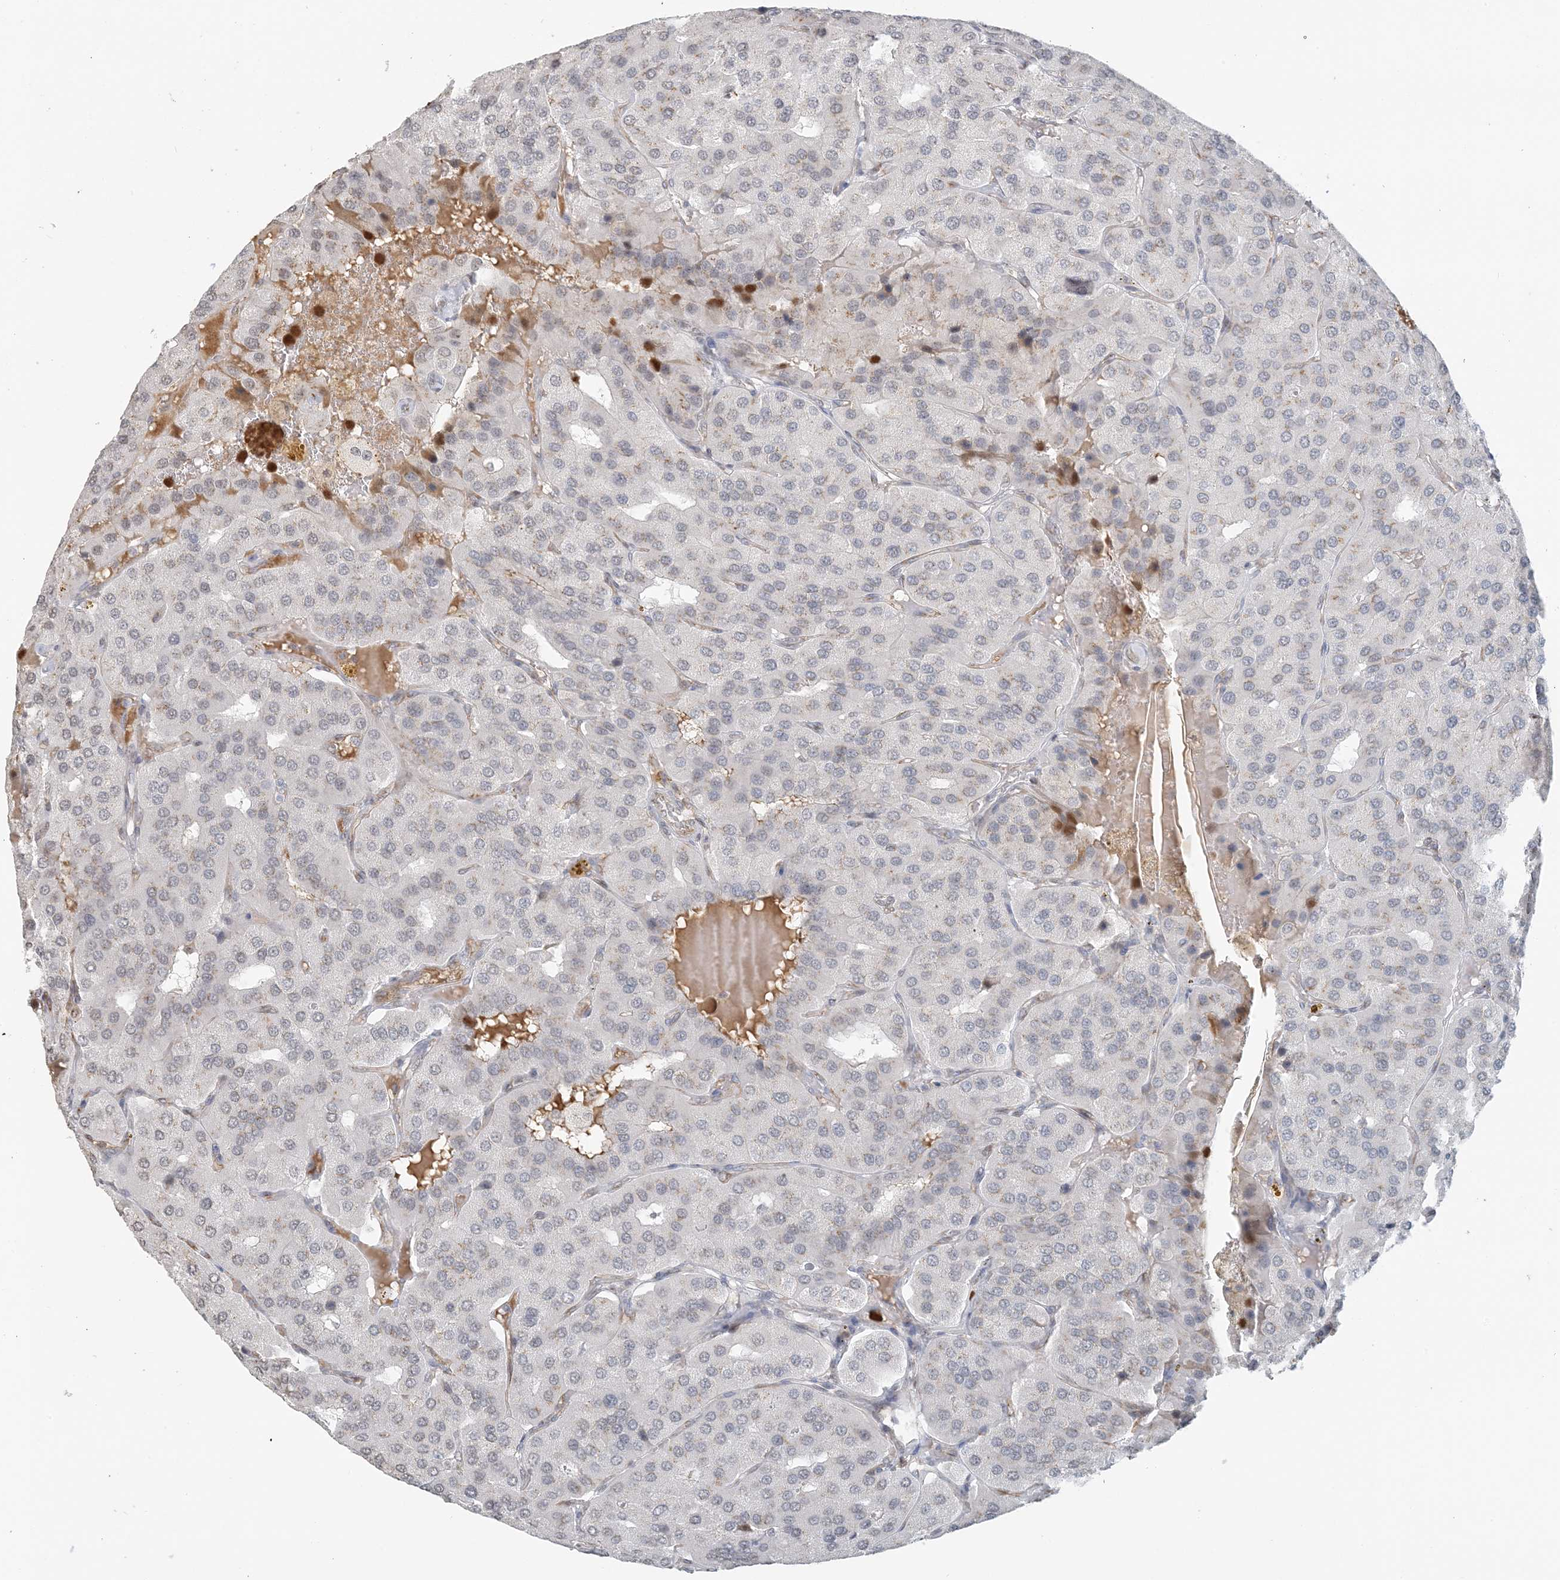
{"staining": {"intensity": "negative", "quantity": "none", "location": "none"}, "tissue": "parathyroid gland", "cell_type": "Glandular cells", "image_type": "normal", "snomed": [{"axis": "morphology", "description": "Normal tissue, NOS"}, {"axis": "morphology", "description": "Adenoma, NOS"}, {"axis": "topography", "description": "Parathyroid gland"}], "caption": "Immunohistochemistry photomicrograph of normal parathyroid gland stained for a protein (brown), which shows no positivity in glandular cells.", "gene": "ZCCHC4", "patient": {"sex": "female", "age": 86}}